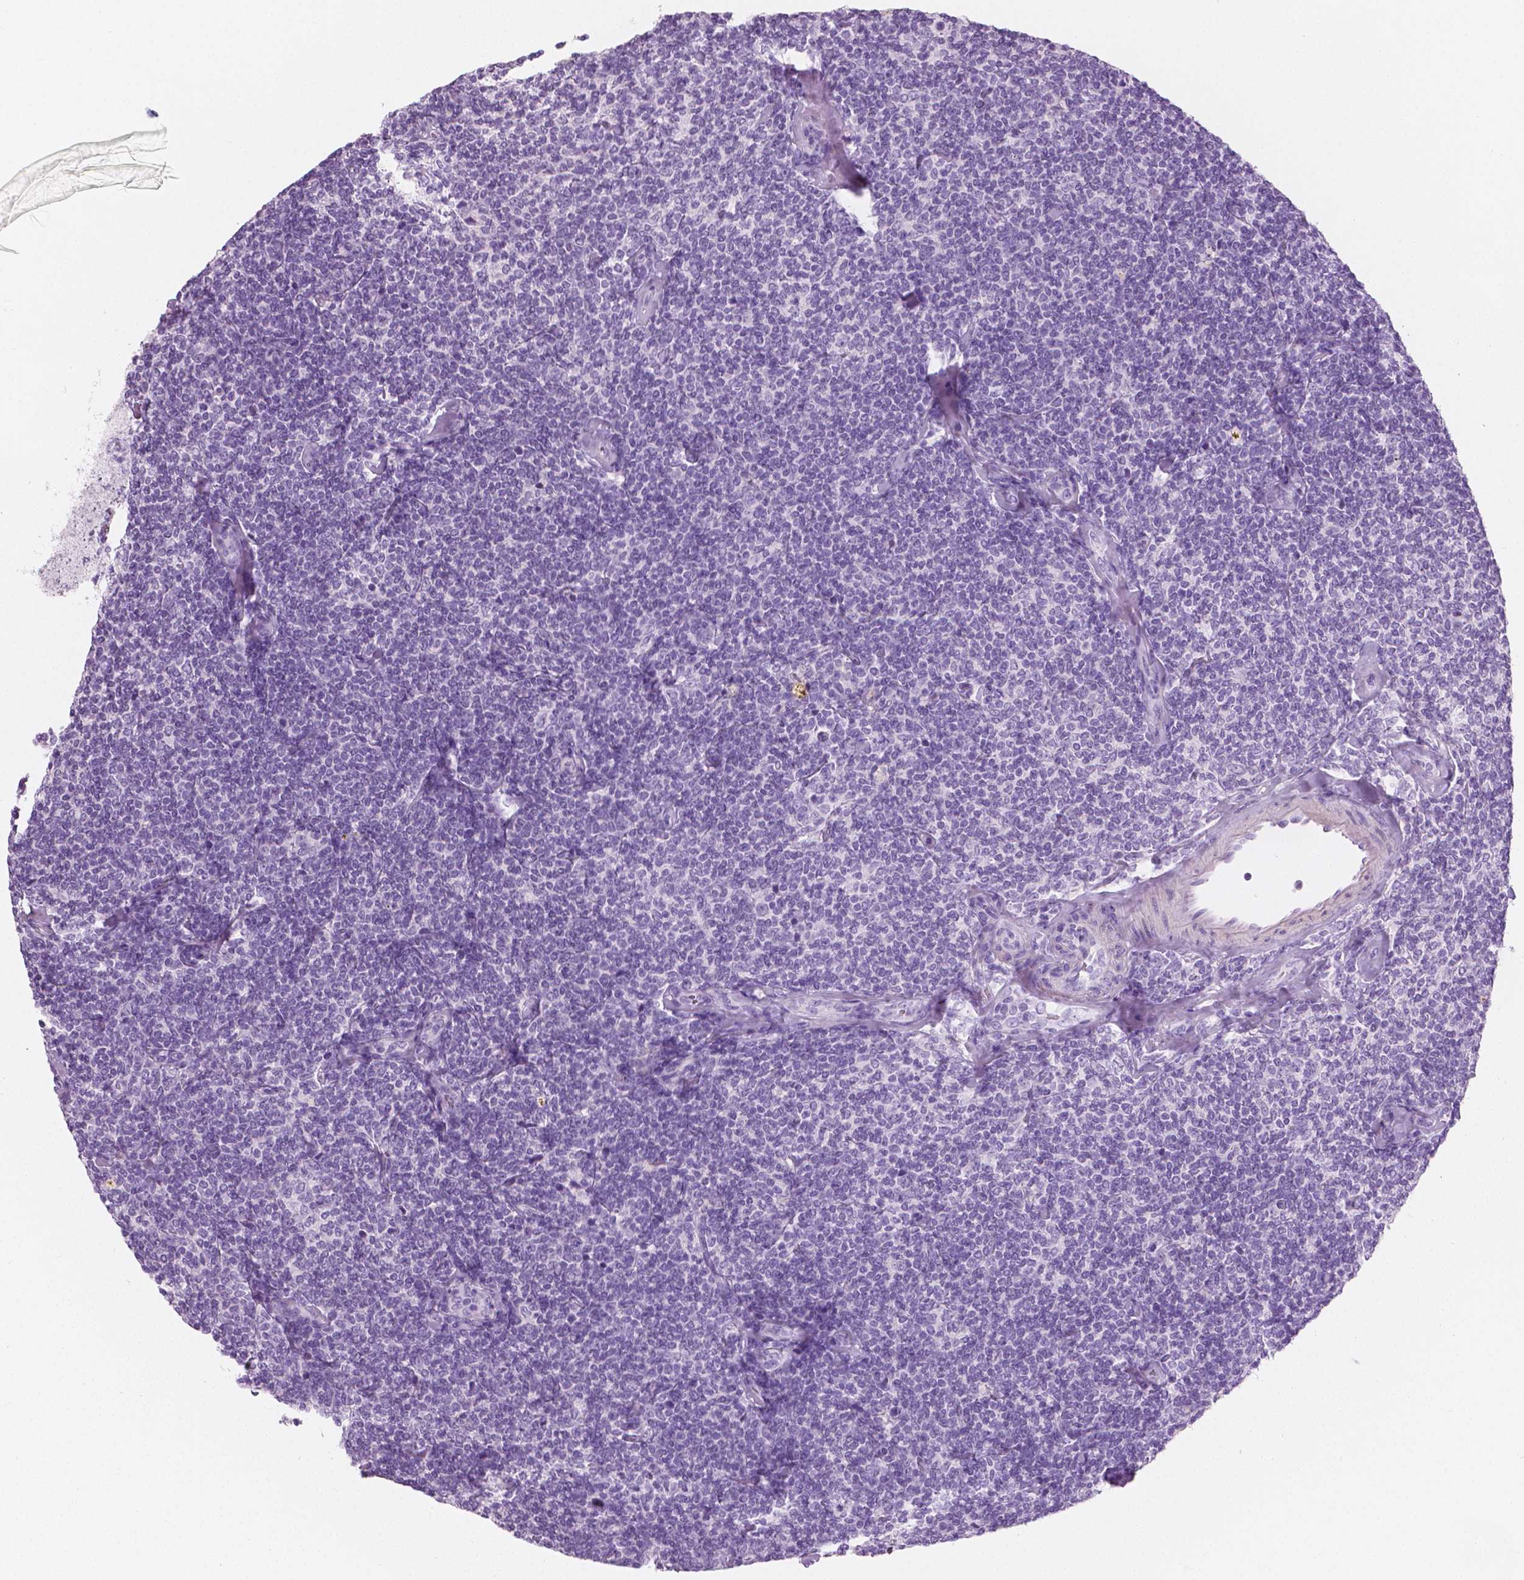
{"staining": {"intensity": "negative", "quantity": "none", "location": "none"}, "tissue": "lymphoma", "cell_type": "Tumor cells", "image_type": "cancer", "snomed": [{"axis": "morphology", "description": "Malignant lymphoma, non-Hodgkin's type, Low grade"}, {"axis": "topography", "description": "Lymph node"}], "caption": "Tumor cells show no significant staining in lymphoma.", "gene": "PLIN4", "patient": {"sex": "female", "age": 56}}